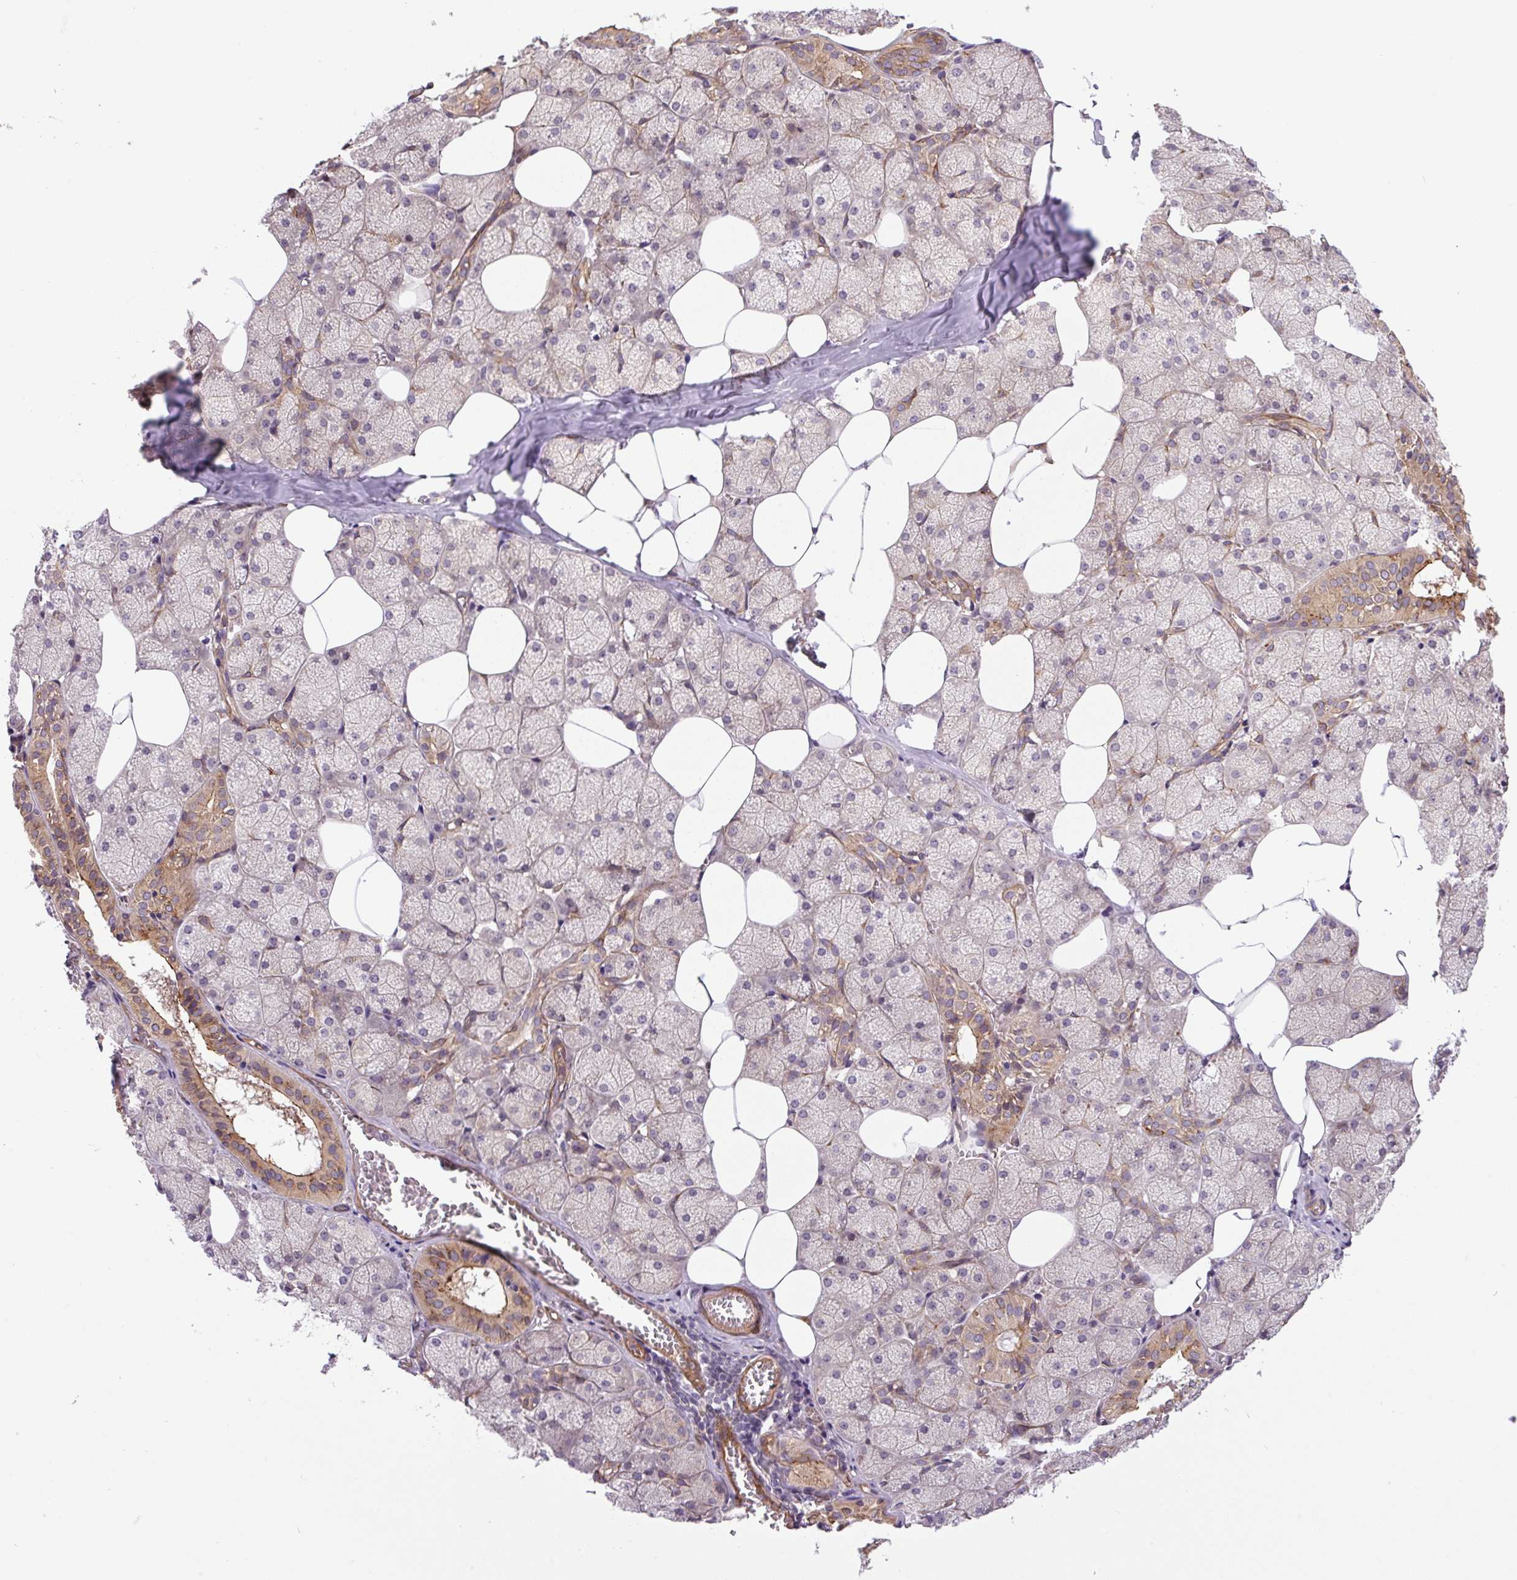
{"staining": {"intensity": "moderate", "quantity": ">75%", "location": "cytoplasmic/membranous"}, "tissue": "salivary gland", "cell_type": "Glandular cells", "image_type": "normal", "snomed": [{"axis": "morphology", "description": "Normal tissue, NOS"}, {"axis": "topography", "description": "Salivary gland"}, {"axis": "topography", "description": "Peripheral nerve tissue"}], "caption": "High-power microscopy captured an immunohistochemistry histopathology image of benign salivary gland, revealing moderate cytoplasmic/membranous positivity in approximately >75% of glandular cells. The staining is performed using DAB brown chromogen to label protein expression. The nuclei are counter-stained blue using hematoxylin.", "gene": "SEPTIN10", "patient": {"sex": "male", "age": 38}}